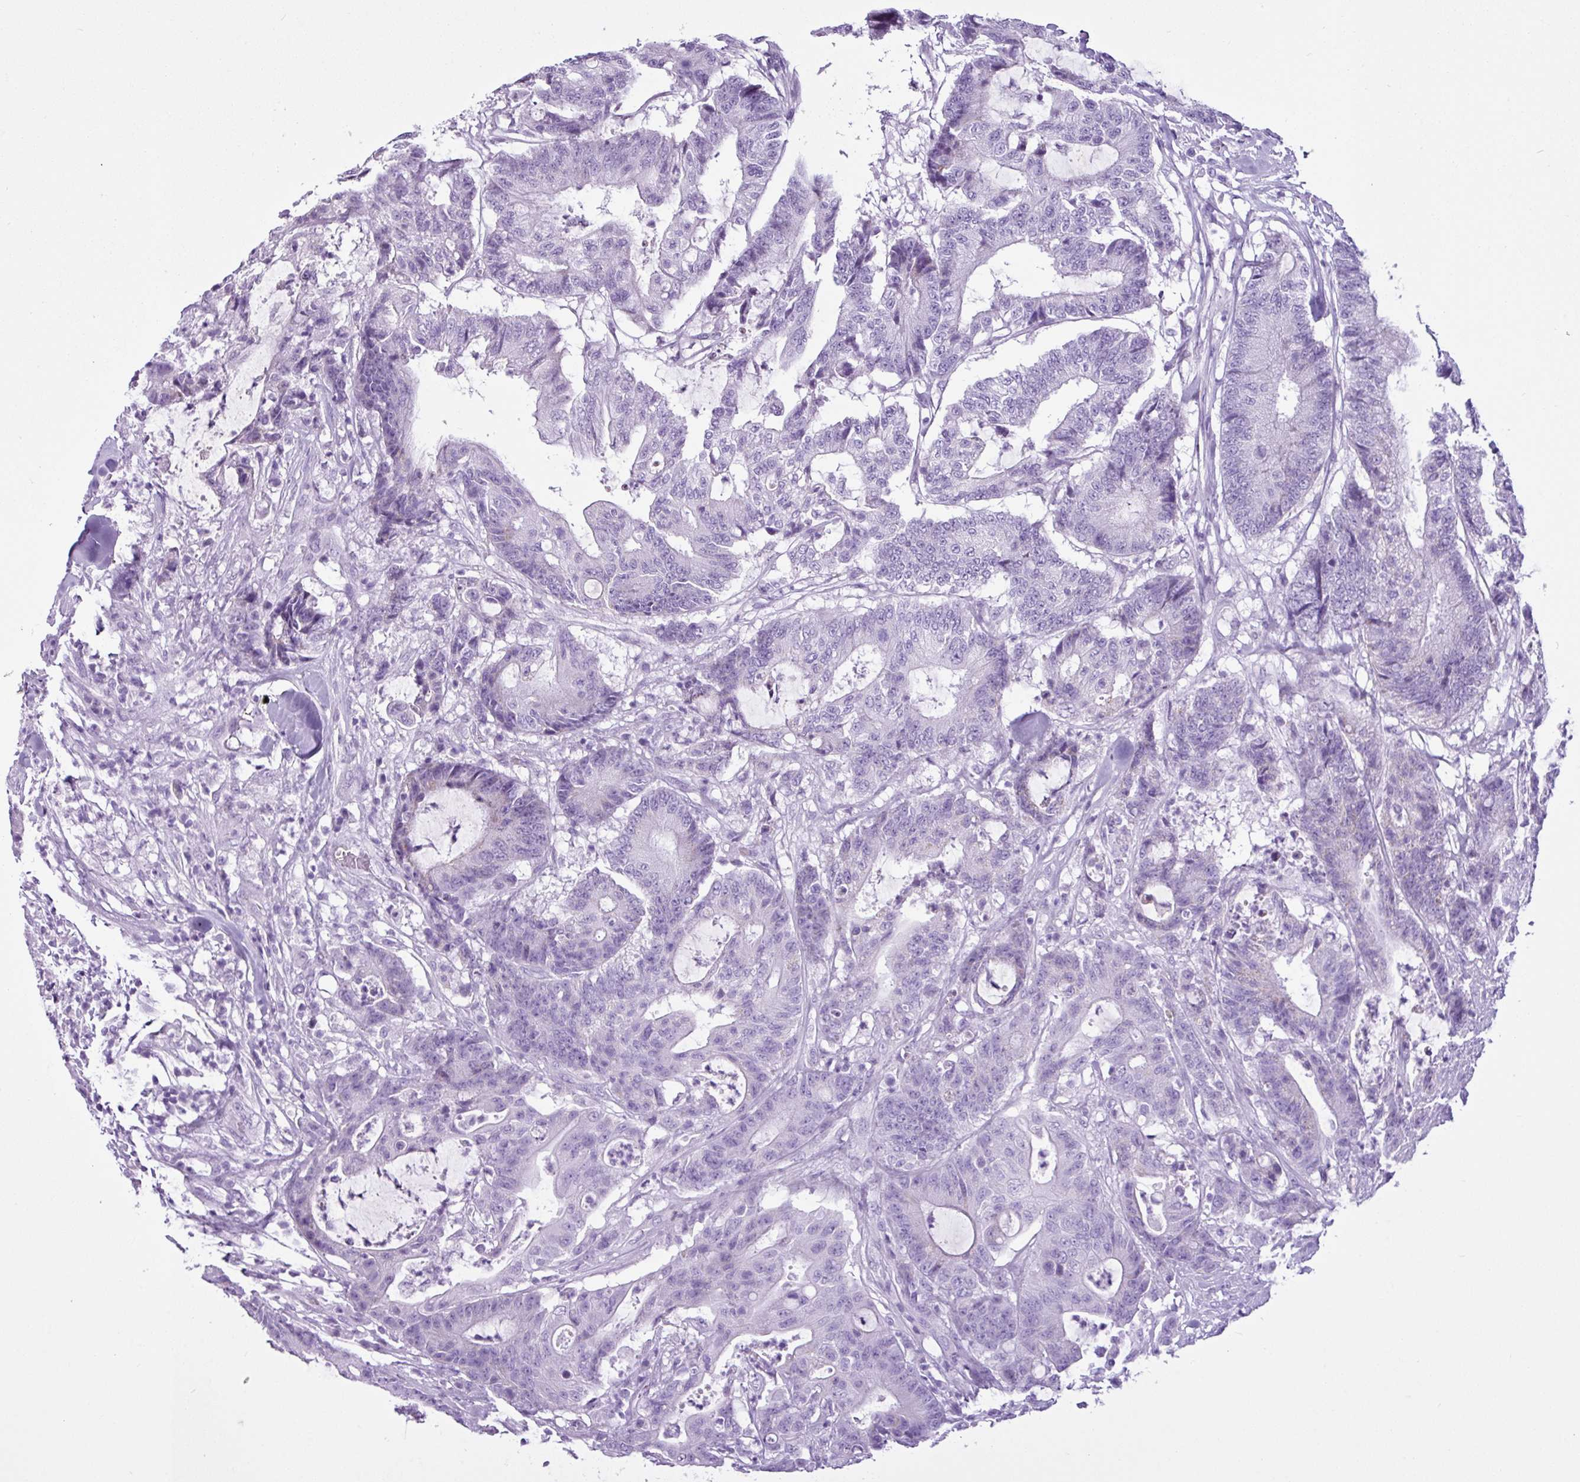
{"staining": {"intensity": "negative", "quantity": "none", "location": "none"}, "tissue": "colorectal cancer", "cell_type": "Tumor cells", "image_type": "cancer", "snomed": [{"axis": "morphology", "description": "Adenocarcinoma, NOS"}, {"axis": "topography", "description": "Colon"}], "caption": "Immunohistochemistry image of neoplastic tissue: colorectal cancer (adenocarcinoma) stained with DAB (3,3'-diaminobenzidine) reveals no significant protein positivity in tumor cells.", "gene": "LILRB4", "patient": {"sex": "female", "age": 84}}